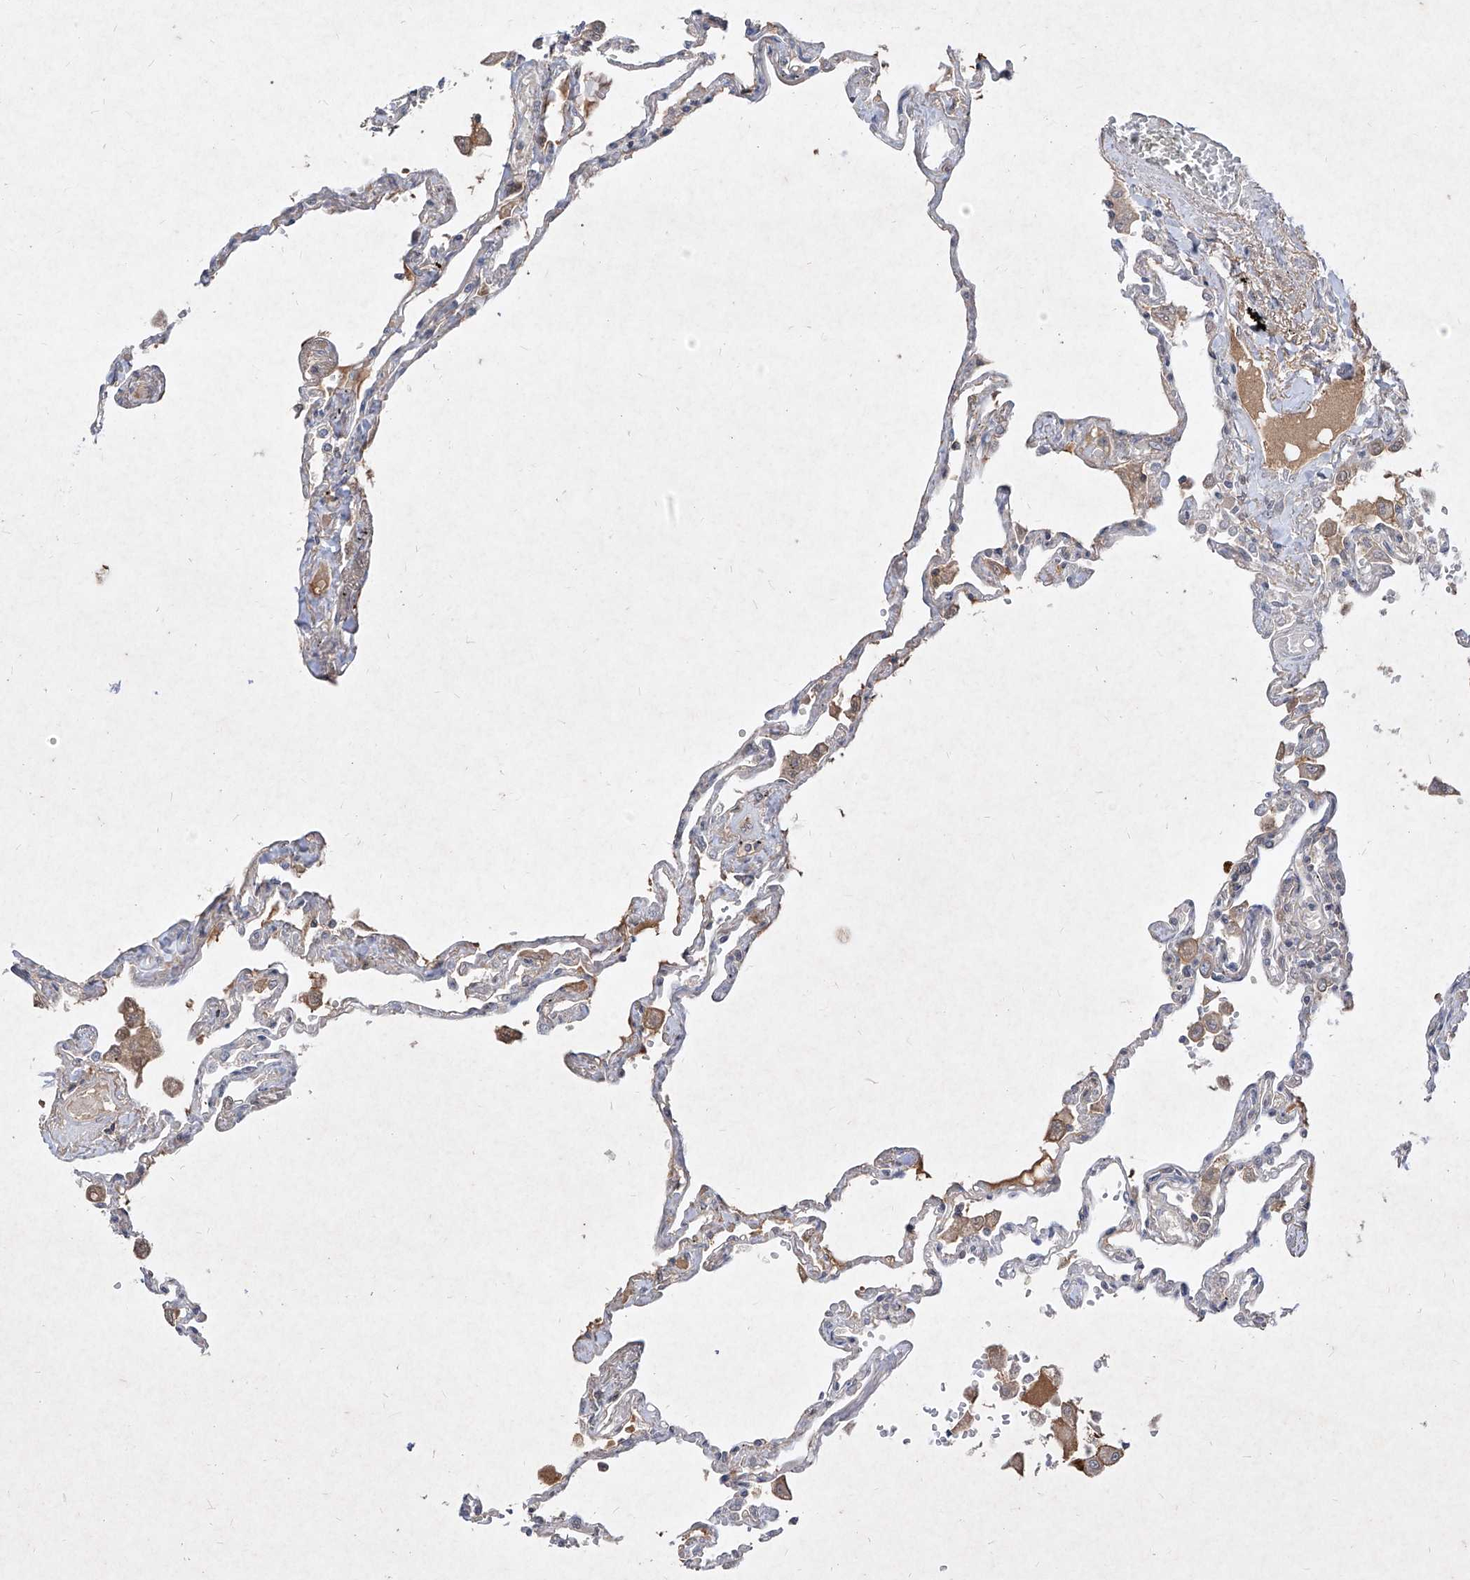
{"staining": {"intensity": "negative", "quantity": "none", "location": "none"}, "tissue": "lung", "cell_type": "Alveolar cells", "image_type": "normal", "snomed": [{"axis": "morphology", "description": "Normal tissue, NOS"}, {"axis": "topography", "description": "Lung"}], "caption": "This is an immunohistochemistry (IHC) histopathology image of unremarkable human lung. There is no positivity in alveolar cells.", "gene": "C4A", "patient": {"sex": "female", "age": 67}}